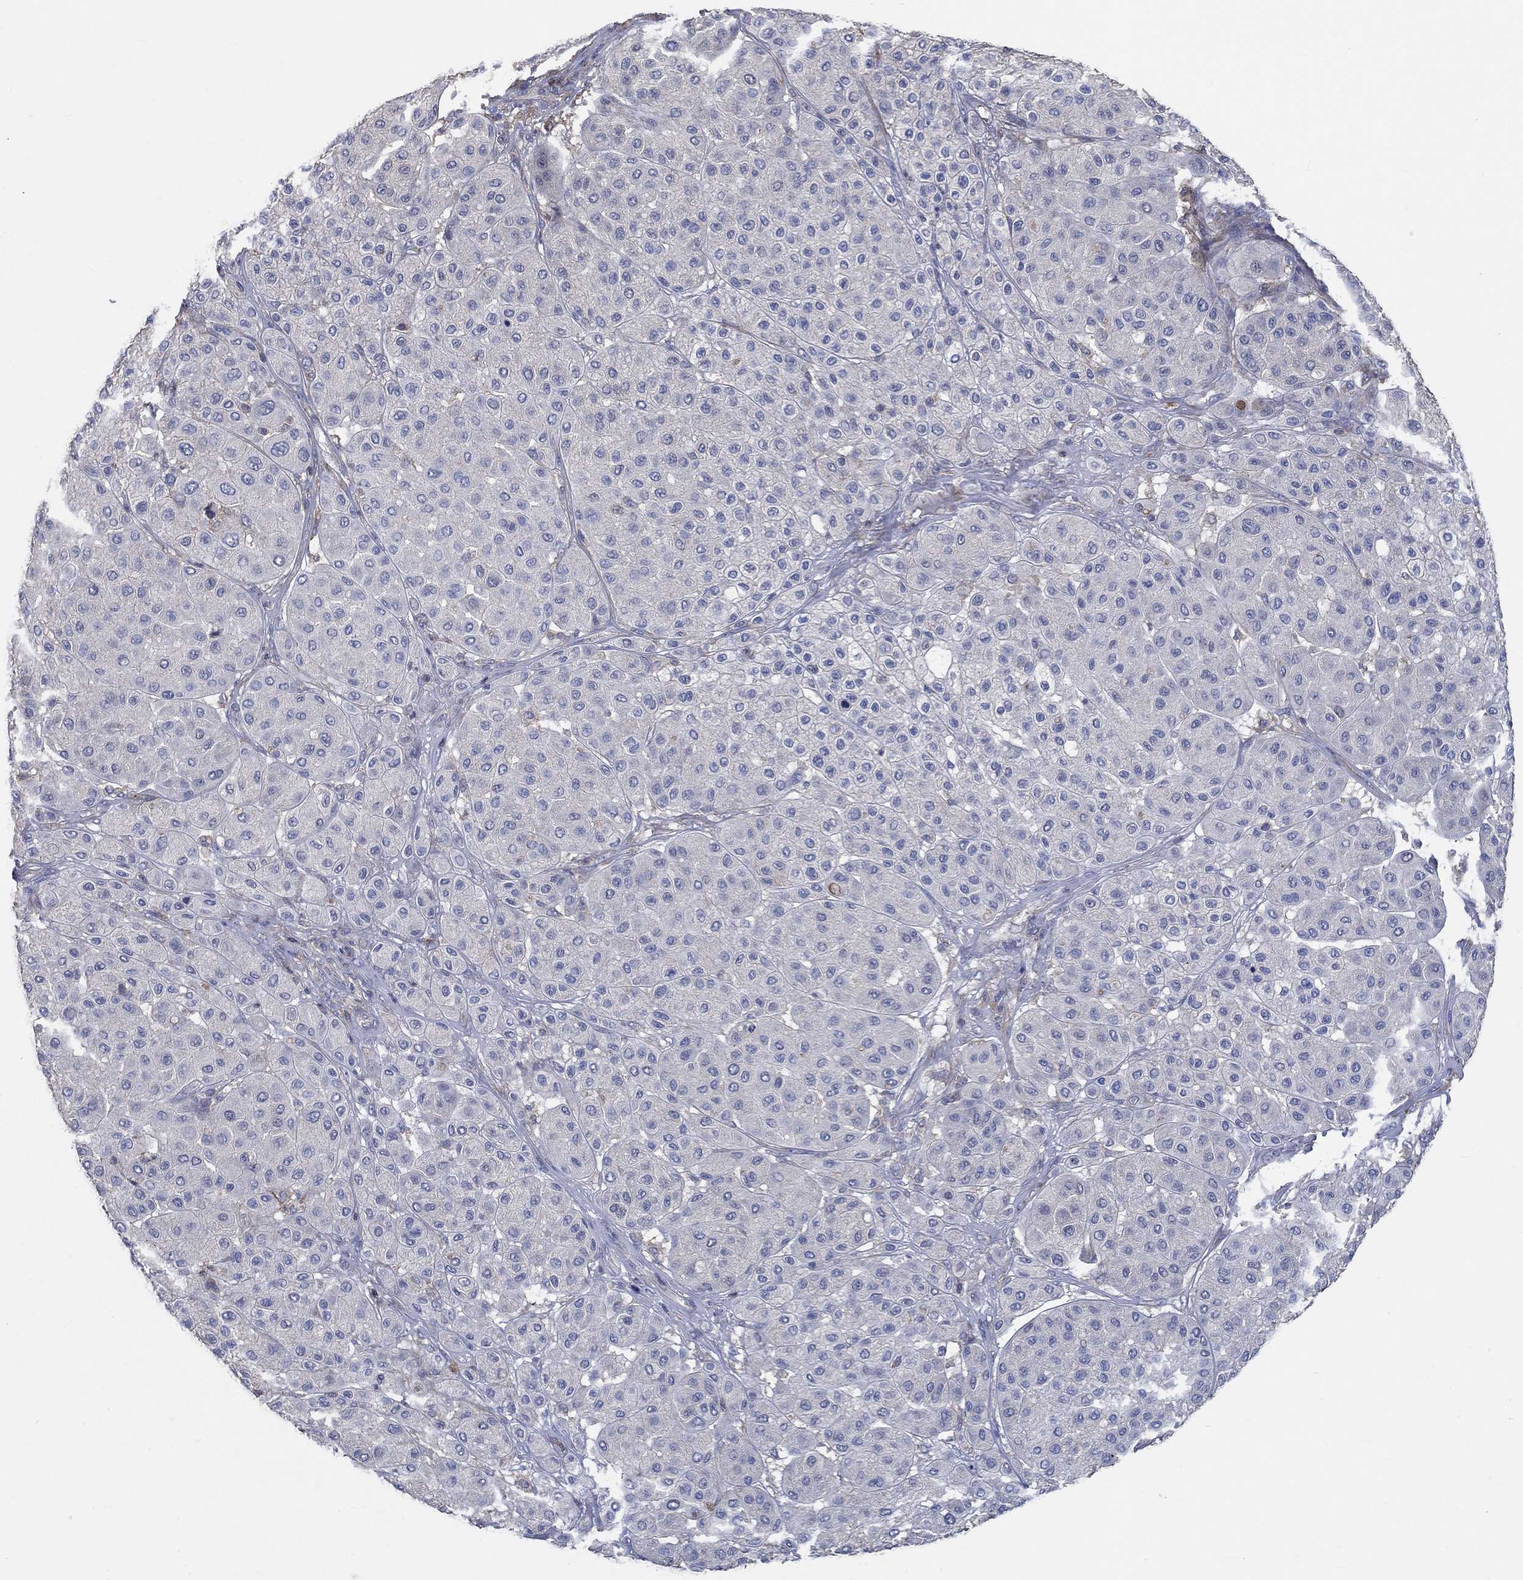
{"staining": {"intensity": "negative", "quantity": "none", "location": "none"}, "tissue": "melanoma", "cell_type": "Tumor cells", "image_type": "cancer", "snomed": [{"axis": "morphology", "description": "Malignant melanoma, Metastatic site"}, {"axis": "topography", "description": "Smooth muscle"}], "caption": "A high-resolution photomicrograph shows immunohistochemistry staining of malignant melanoma (metastatic site), which shows no significant expression in tumor cells.", "gene": "TNFAIP8L3", "patient": {"sex": "male", "age": 41}}